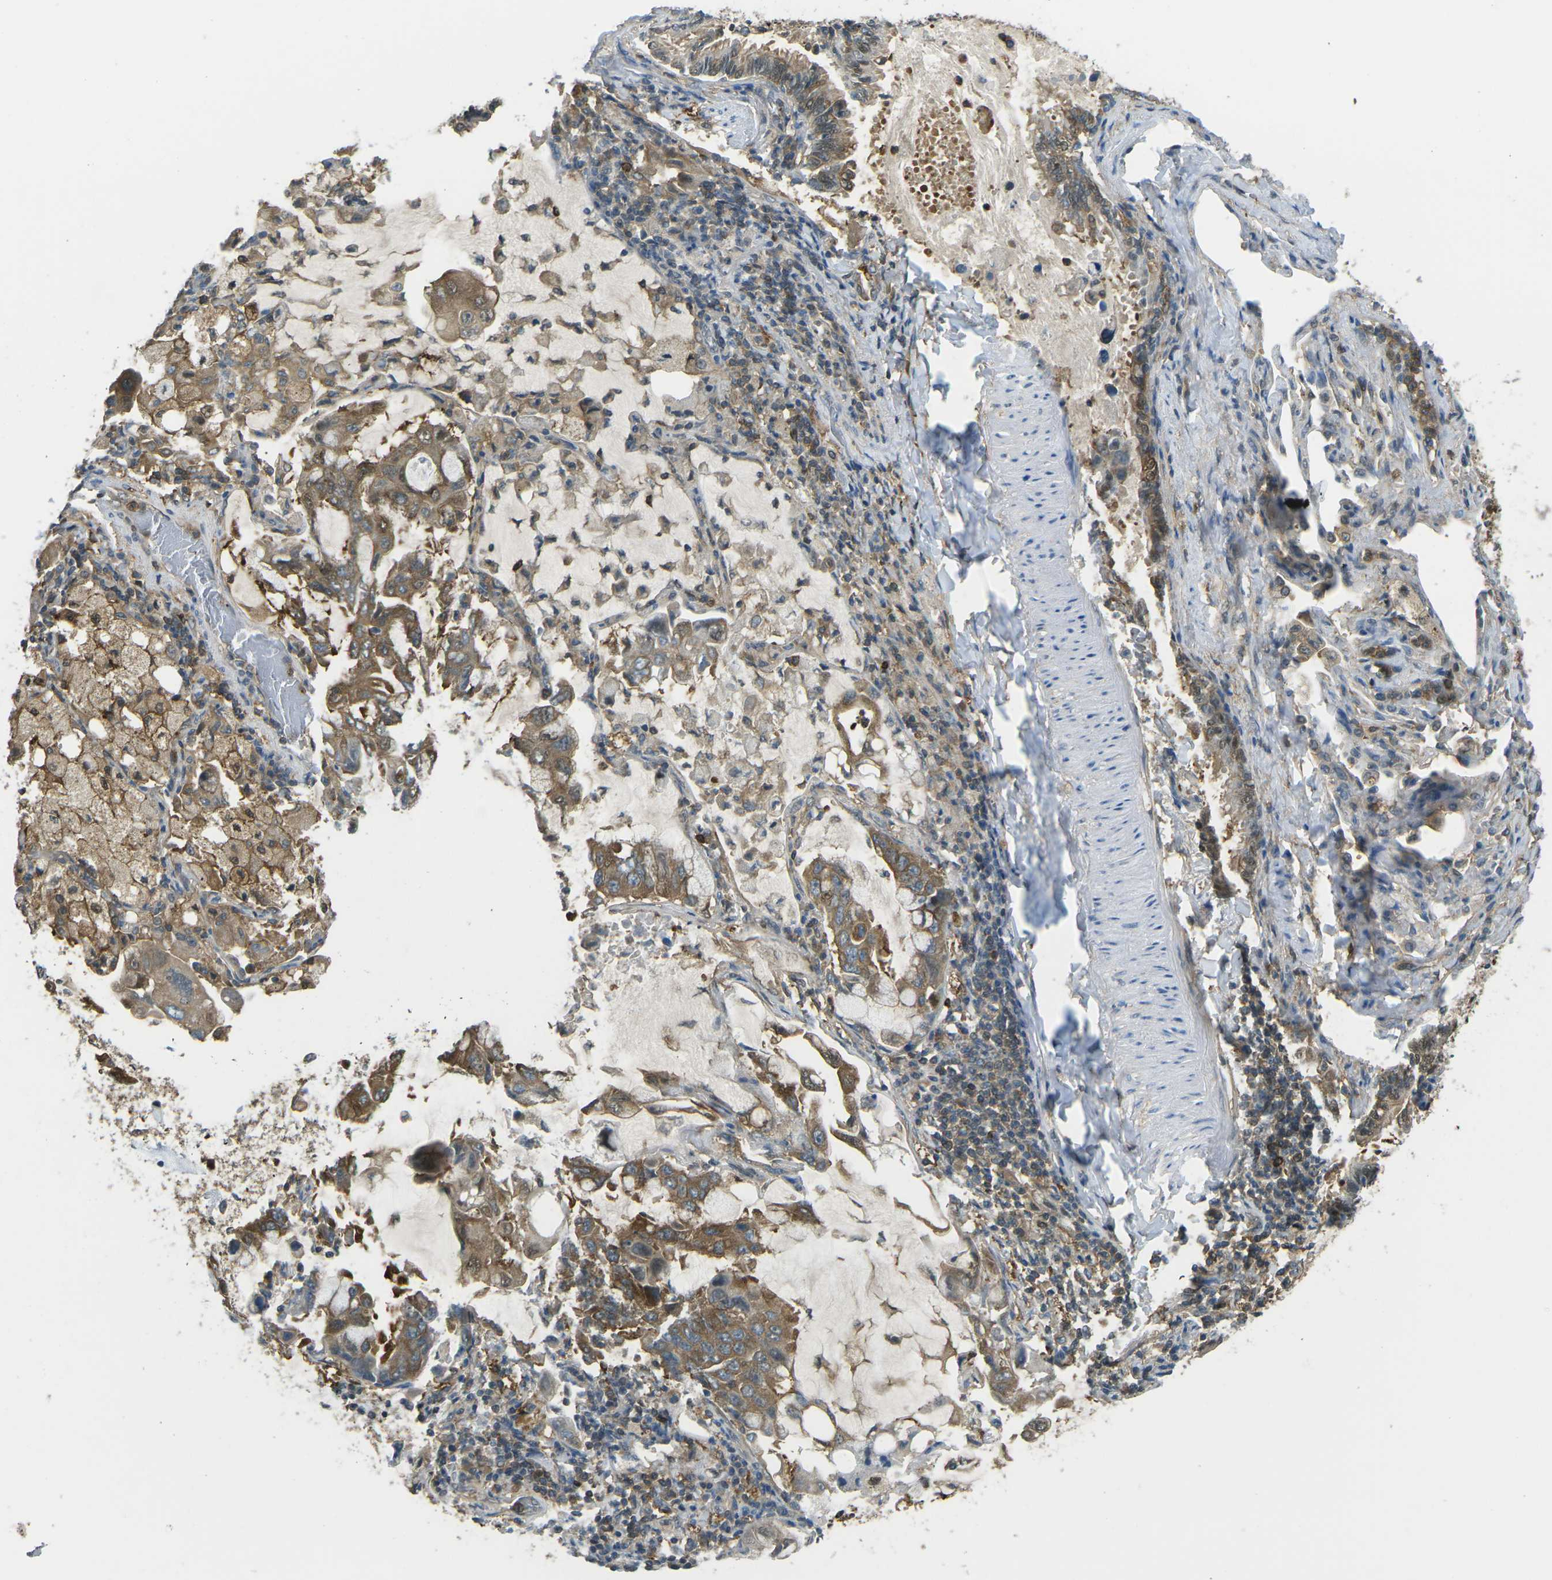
{"staining": {"intensity": "moderate", "quantity": ">75%", "location": "cytoplasmic/membranous"}, "tissue": "lung cancer", "cell_type": "Tumor cells", "image_type": "cancer", "snomed": [{"axis": "morphology", "description": "Adenocarcinoma, NOS"}, {"axis": "topography", "description": "Lung"}], "caption": "Lung adenocarcinoma was stained to show a protein in brown. There is medium levels of moderate cytoplasmic/membranous positivity in about >75% of tumor cells.", "gene": "PIEZO2", "patient": {"sex": "male", "age": 64}}